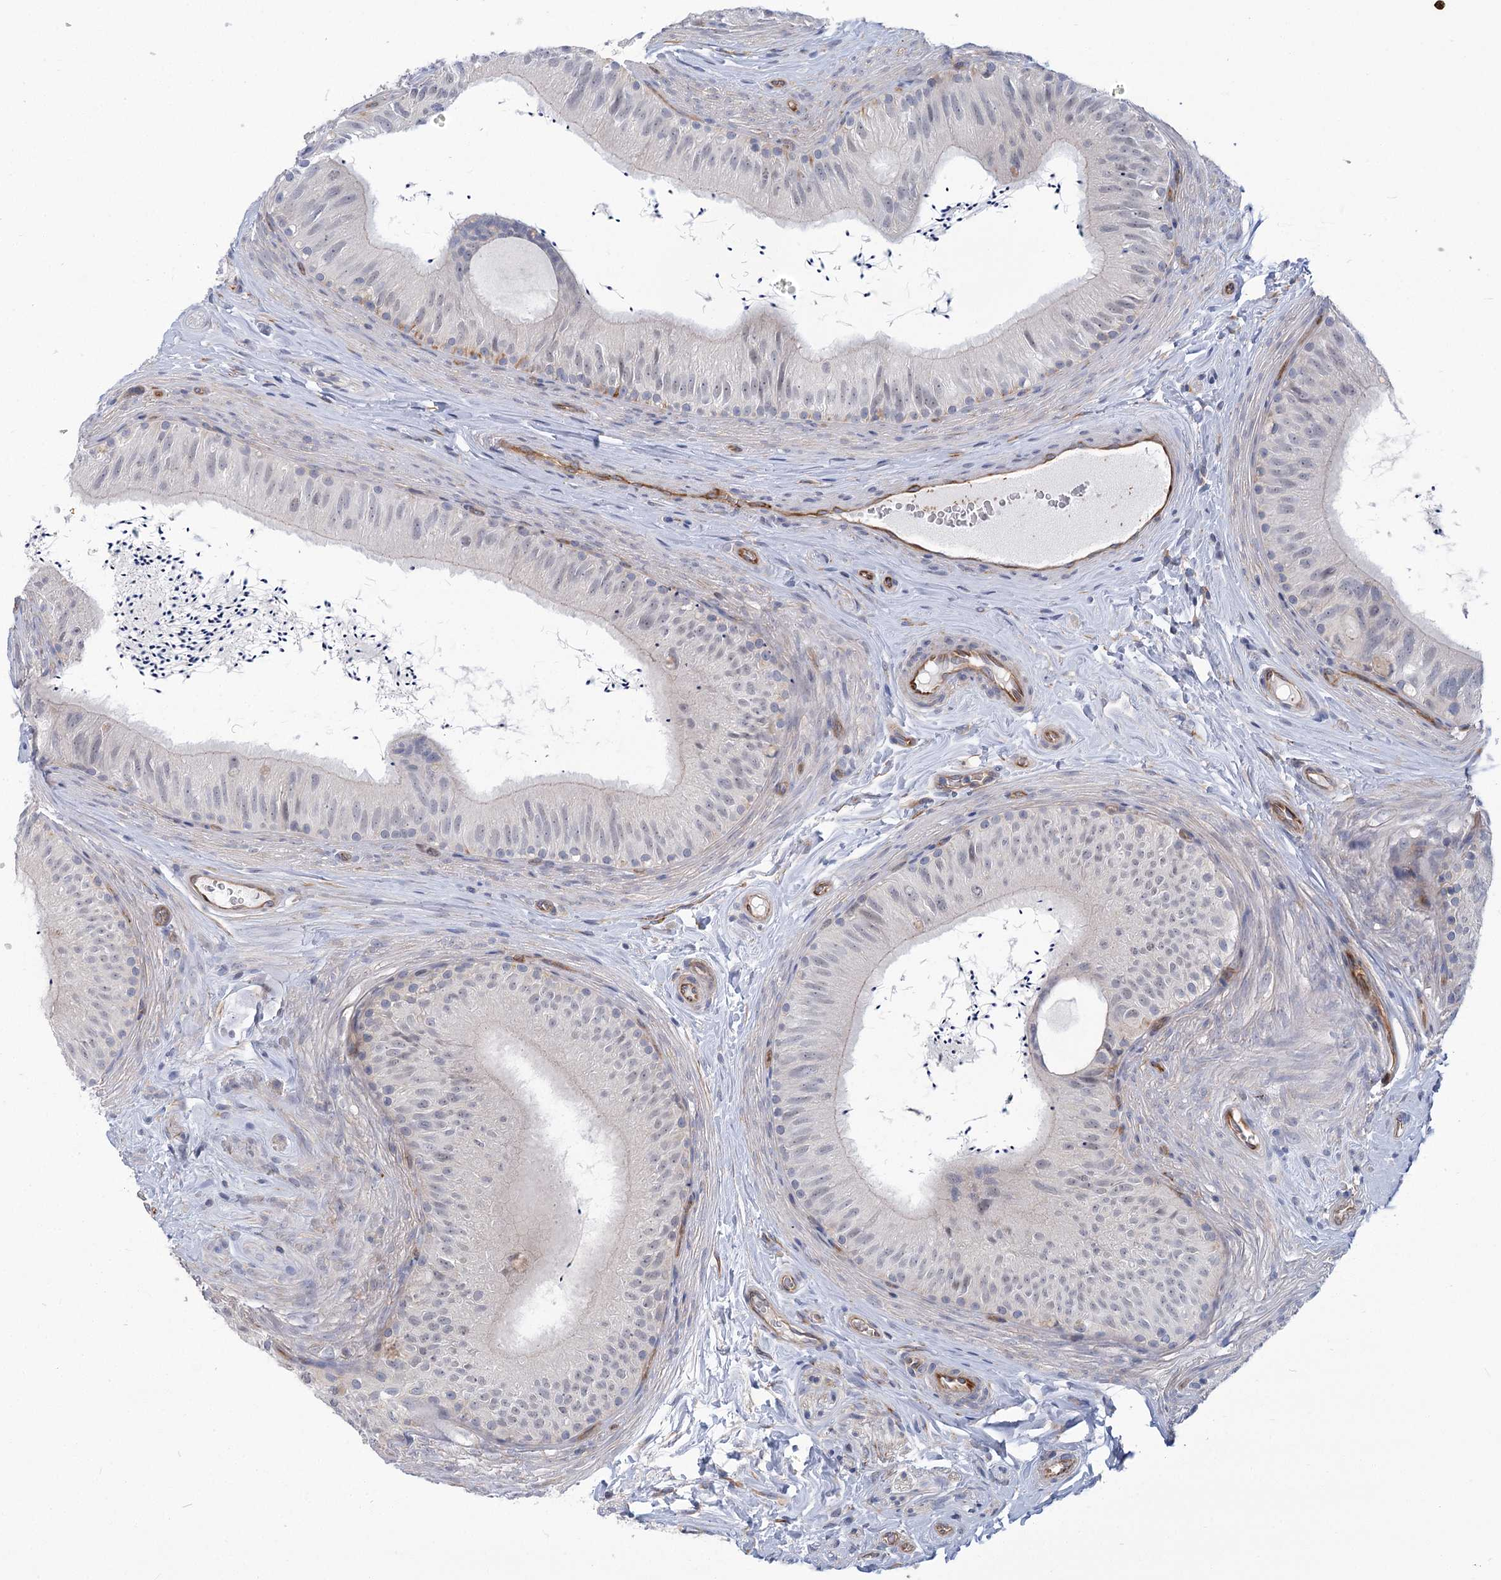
{"staining": {"intensity": "negative", "quantity": "none", "location": "none"}, "tissue": "epididymis", "cell_type": "Glandular cells", "image_type": "normal", "snomed": [{"axis": "morphology", "description": "Normal tissue, NOS"}, {"axis": "topography", "description": "Epididymis"}], "caption": "Immunohistochemical staining of benign epididymis reveals no significant positivity in glandular cells. The staining was performed using DAB (3,3'-diaminobenzidine) to visualize the protein expression in brown, while the nuclei were stained in blue with hematoxylin (Magnification: 20x).", "gene": "THAP6", "patient": {"sex": "male", "age": 46}}